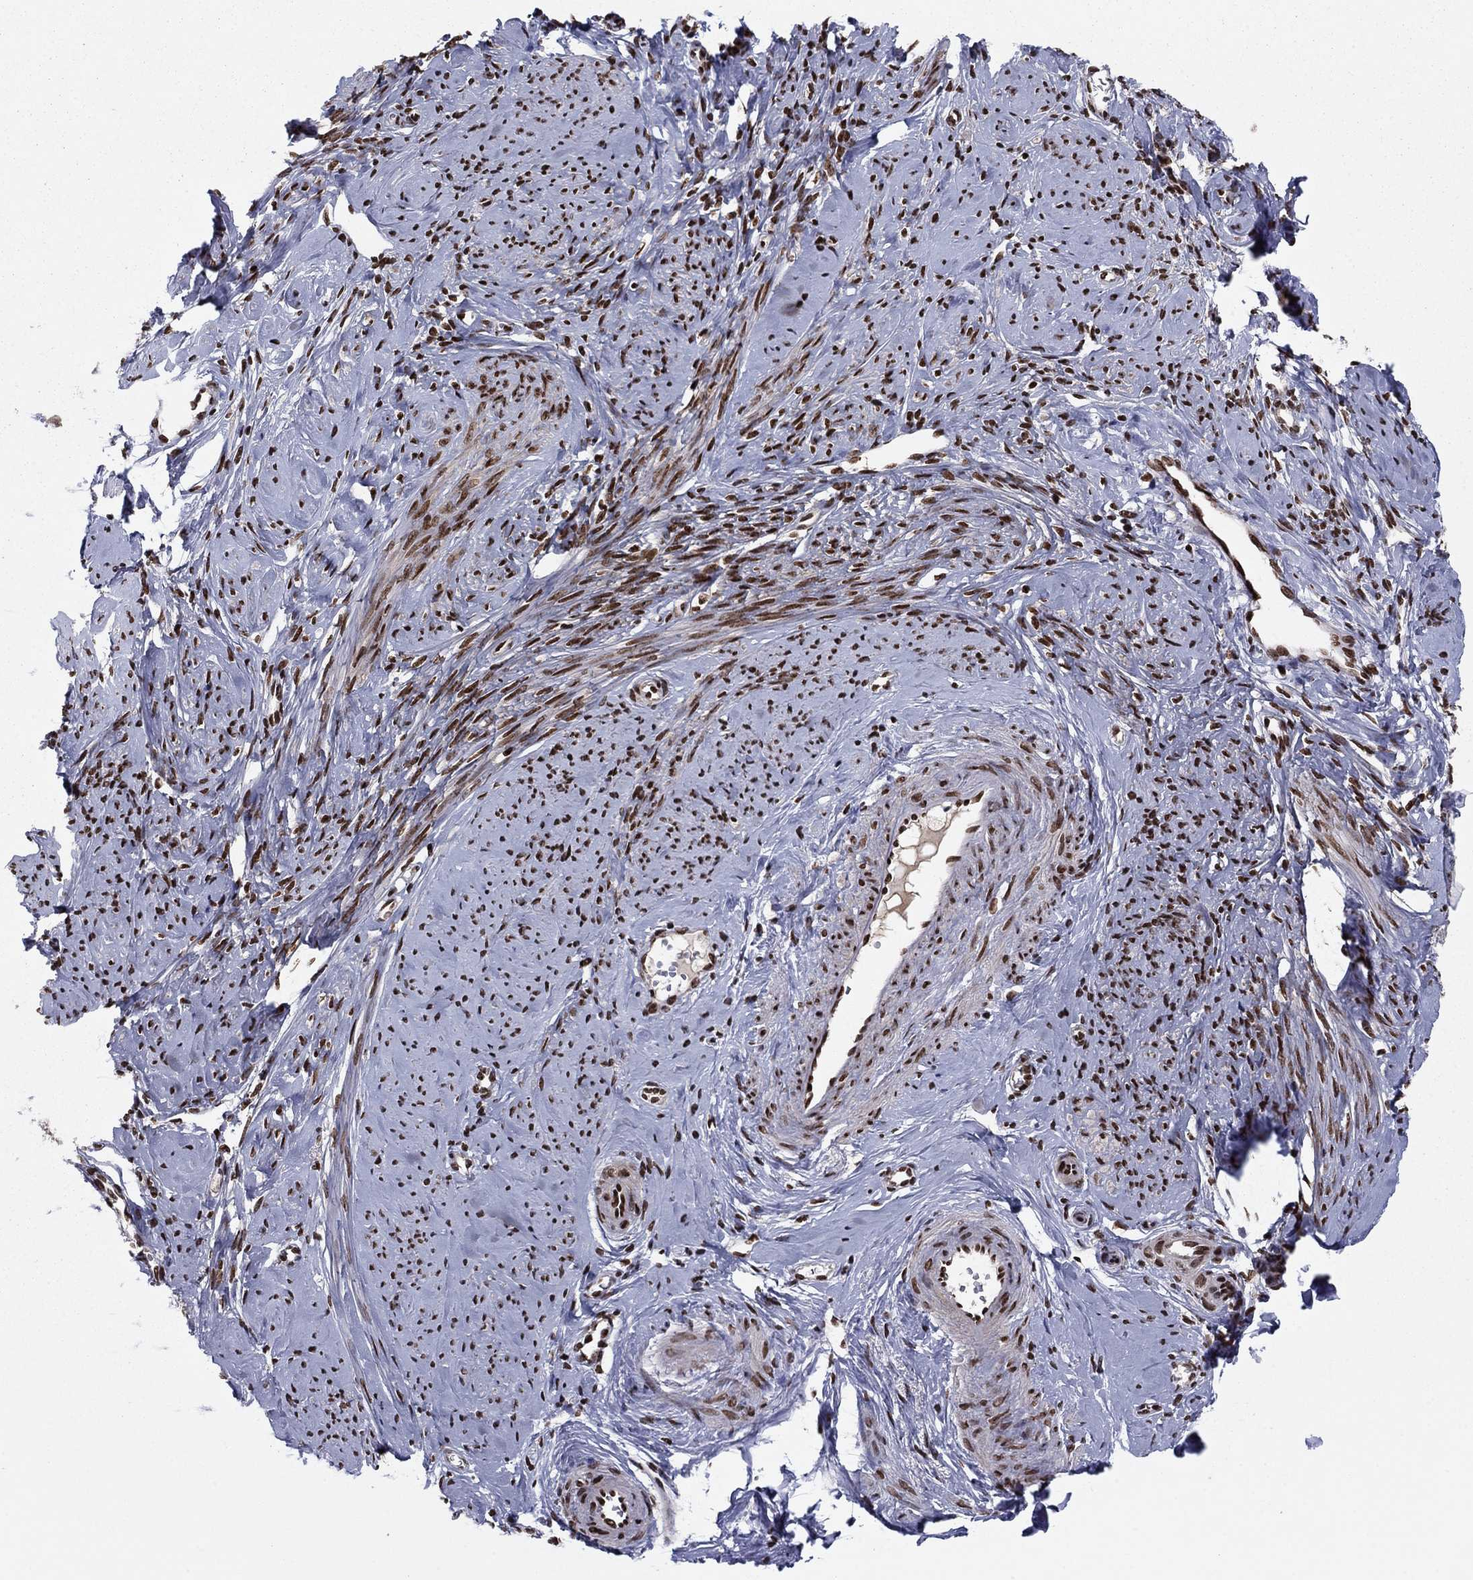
{"staining": {"intensity": "strong", "quantity": ">75%", "location": "nuclear"}, "tissue": "smooth muscle", "cell_type": "Smooth muscle cells", "image_type": "normal", "snomed": [{"axis": "morphology", "description": "Normal tissue, NOS"}, {"axis": "topography", "description": "Smooth muscle"}], "caption": "The photomicrograph demonstrates a brown stain indicating the presence of a protein in the nuclear of smooth muscle cells in smooth muscle. (brown staining indicates protein expression, while blue staining denotes nuclei).", "gene": "USP54", "patient": {"sex": "female", "age": 48}}